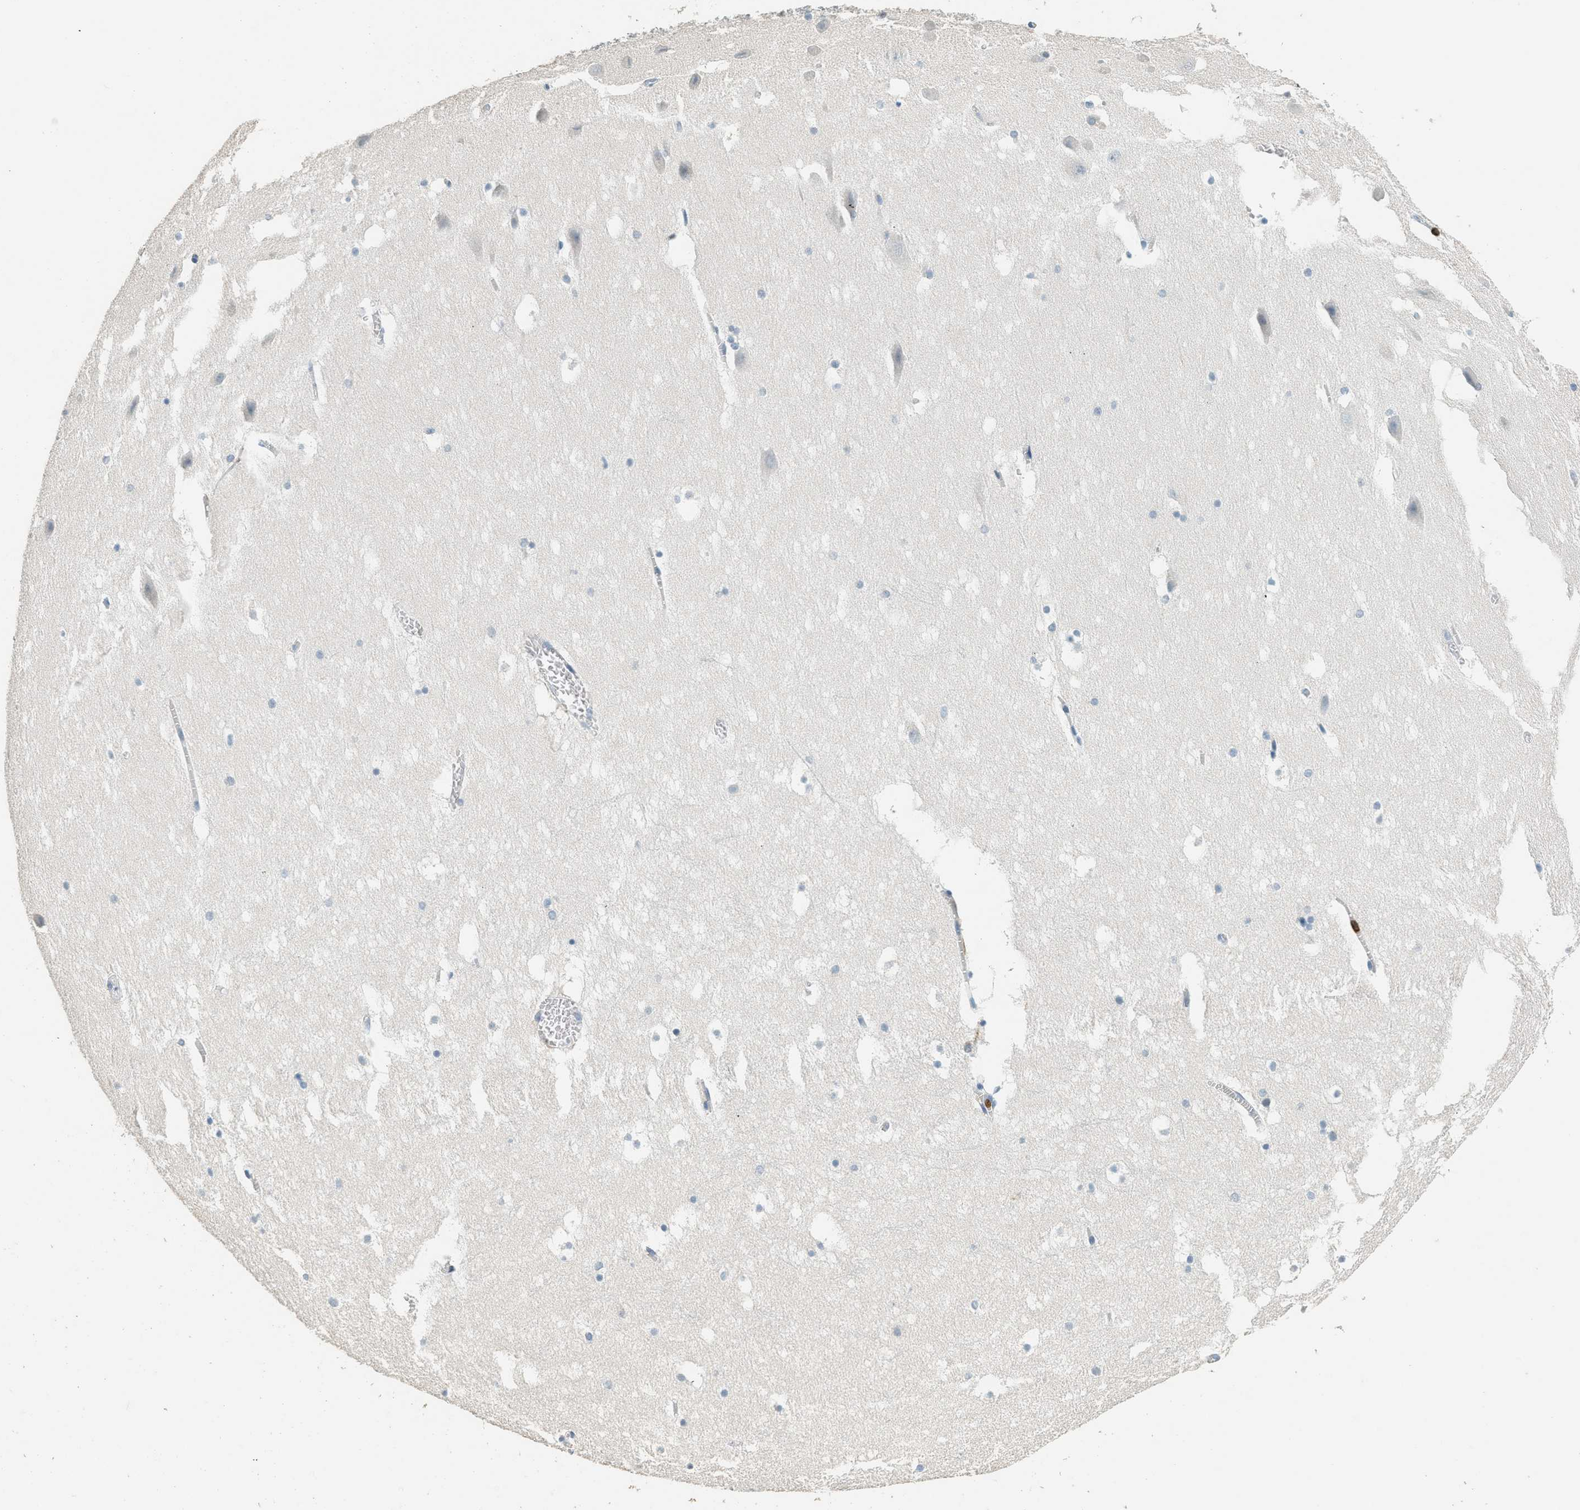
{"staining": {"intensity": "negative", "quantity": "none", "location": "none"}, "tissue": "hippocampus", "cell_type": "Glial cells", "image_type": "normal", "snomed": [{"axis": "morphology", "description": "Normal tissue, NOS"}, {"axis": "topography", "description": "Hippocampus"}], "caption": "This histopathology image is of unremarkable hippocampus stained with immunohistochemistry to label a protein in brown with the nuclei are counter-stained blue. There is no staining in glial cells. The staining was performed using DAB (3,3'-diaminobenzidine) to visualize the protein expression in brown, while the nuclei were stained in blue with hematoxylin (Magnification: 20x).", "gene": "LSP1", "patient": {"sex": "male", "age": 45}}